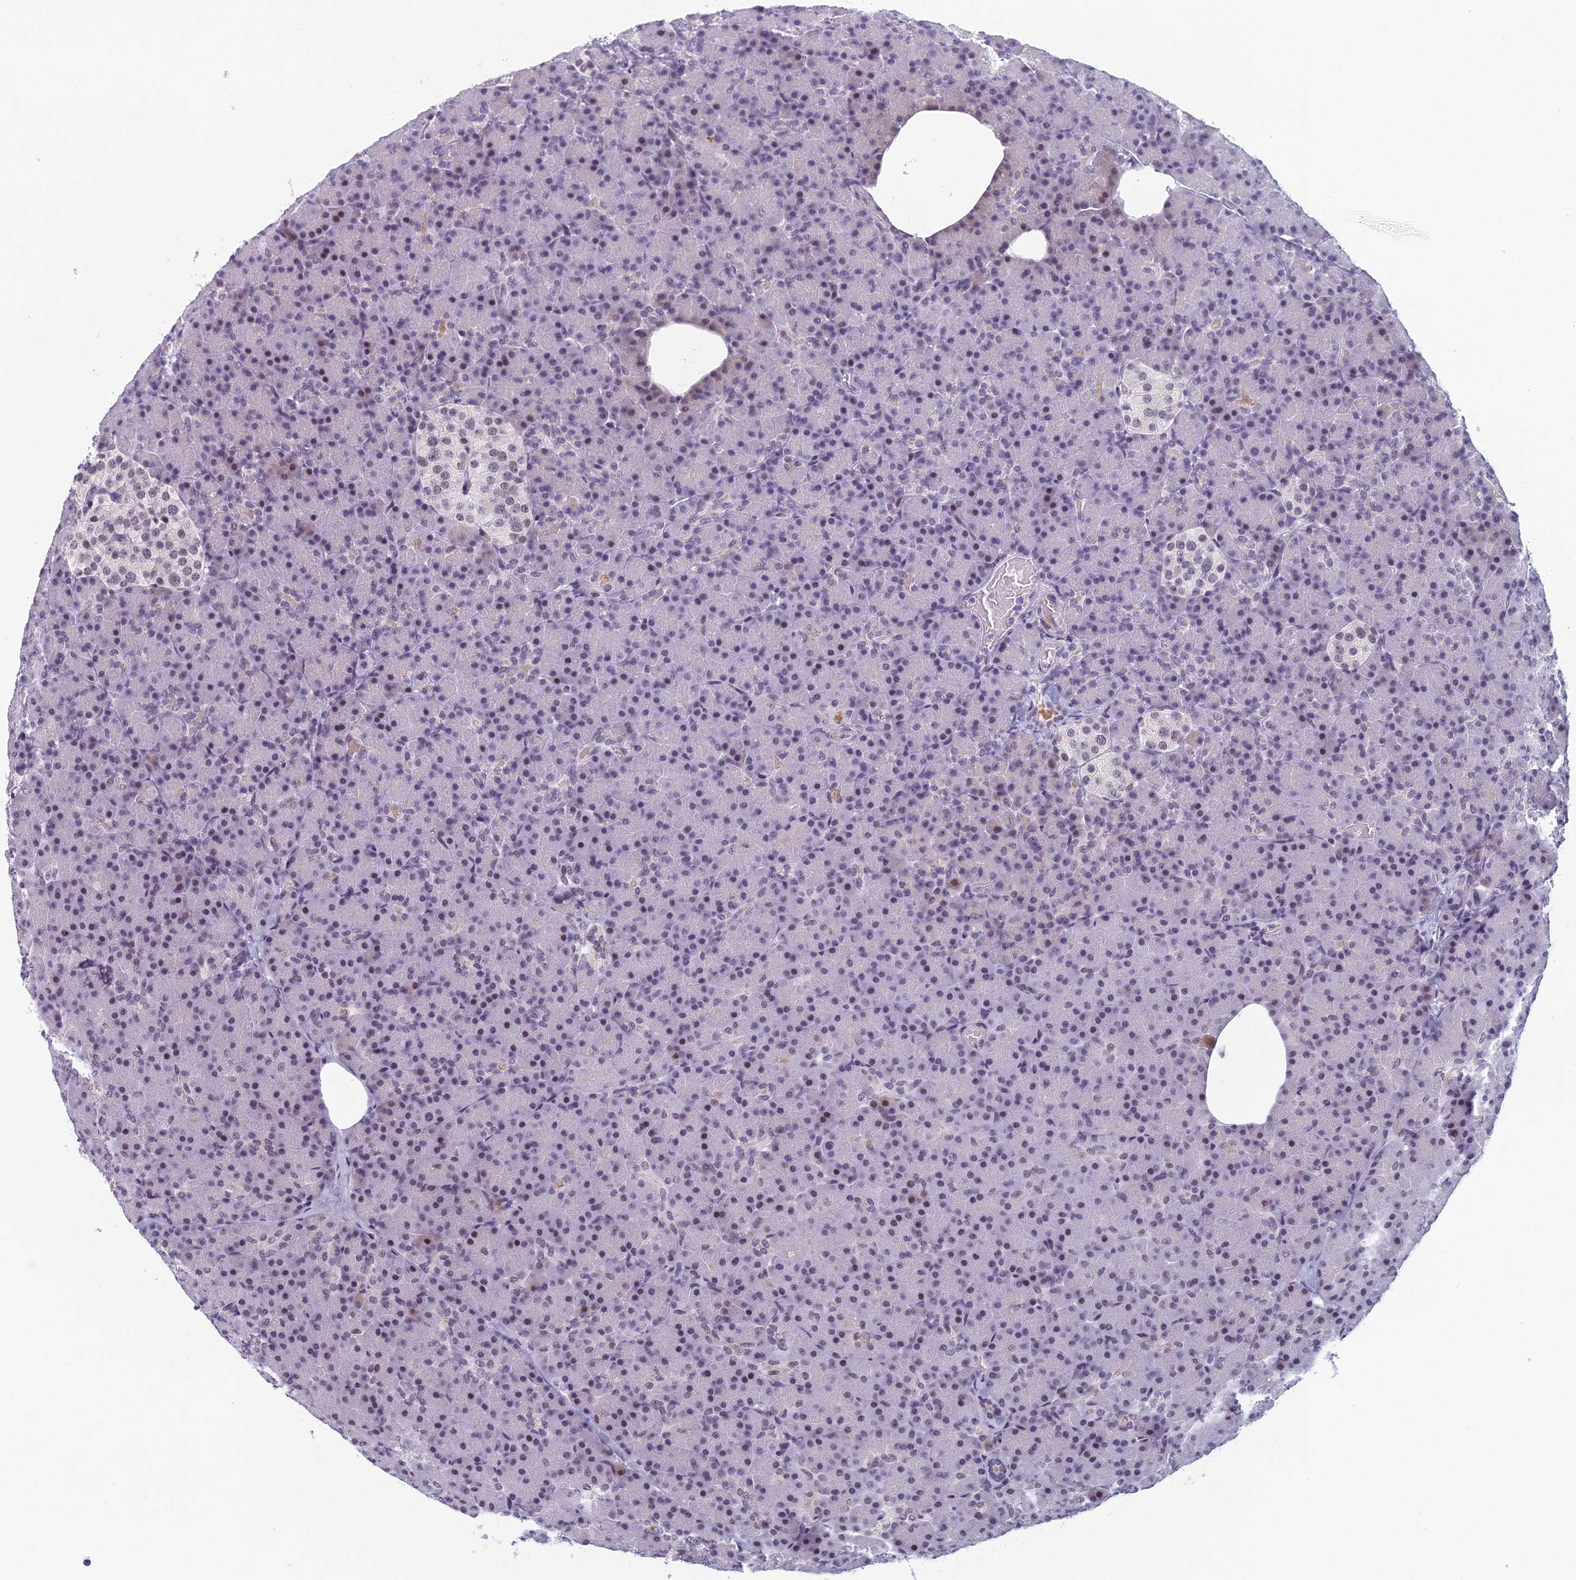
{"staining": {"intensity": "moderate", "quantity": "<25%", "location": "nuclear"}, "tissue": "pancreas", "cell_type": "Exocrine glandular cells", "image_type": "normal", "snomed": [{"axis": "morphology", "description": "Normal tissue, NOS"}, {"axis": "topography", "description": "Pancreas"}], "caption": "Pancreas stained with DAB (3,3'-diaminobenzidine) immunohistochemistry (IHC) demonstrates low levels of moderate nuclear staining in approximately <25% of exocrine glandular cells. The staining was performed using DAB (3,3'-diaminobenzidine) to visualize the protein expression in brown, while the nuclei were stained in blue with hematoxylin (Magnification: 20x).", "gene": "RGS17", "patient": {"sex": "female", "age": 43}}